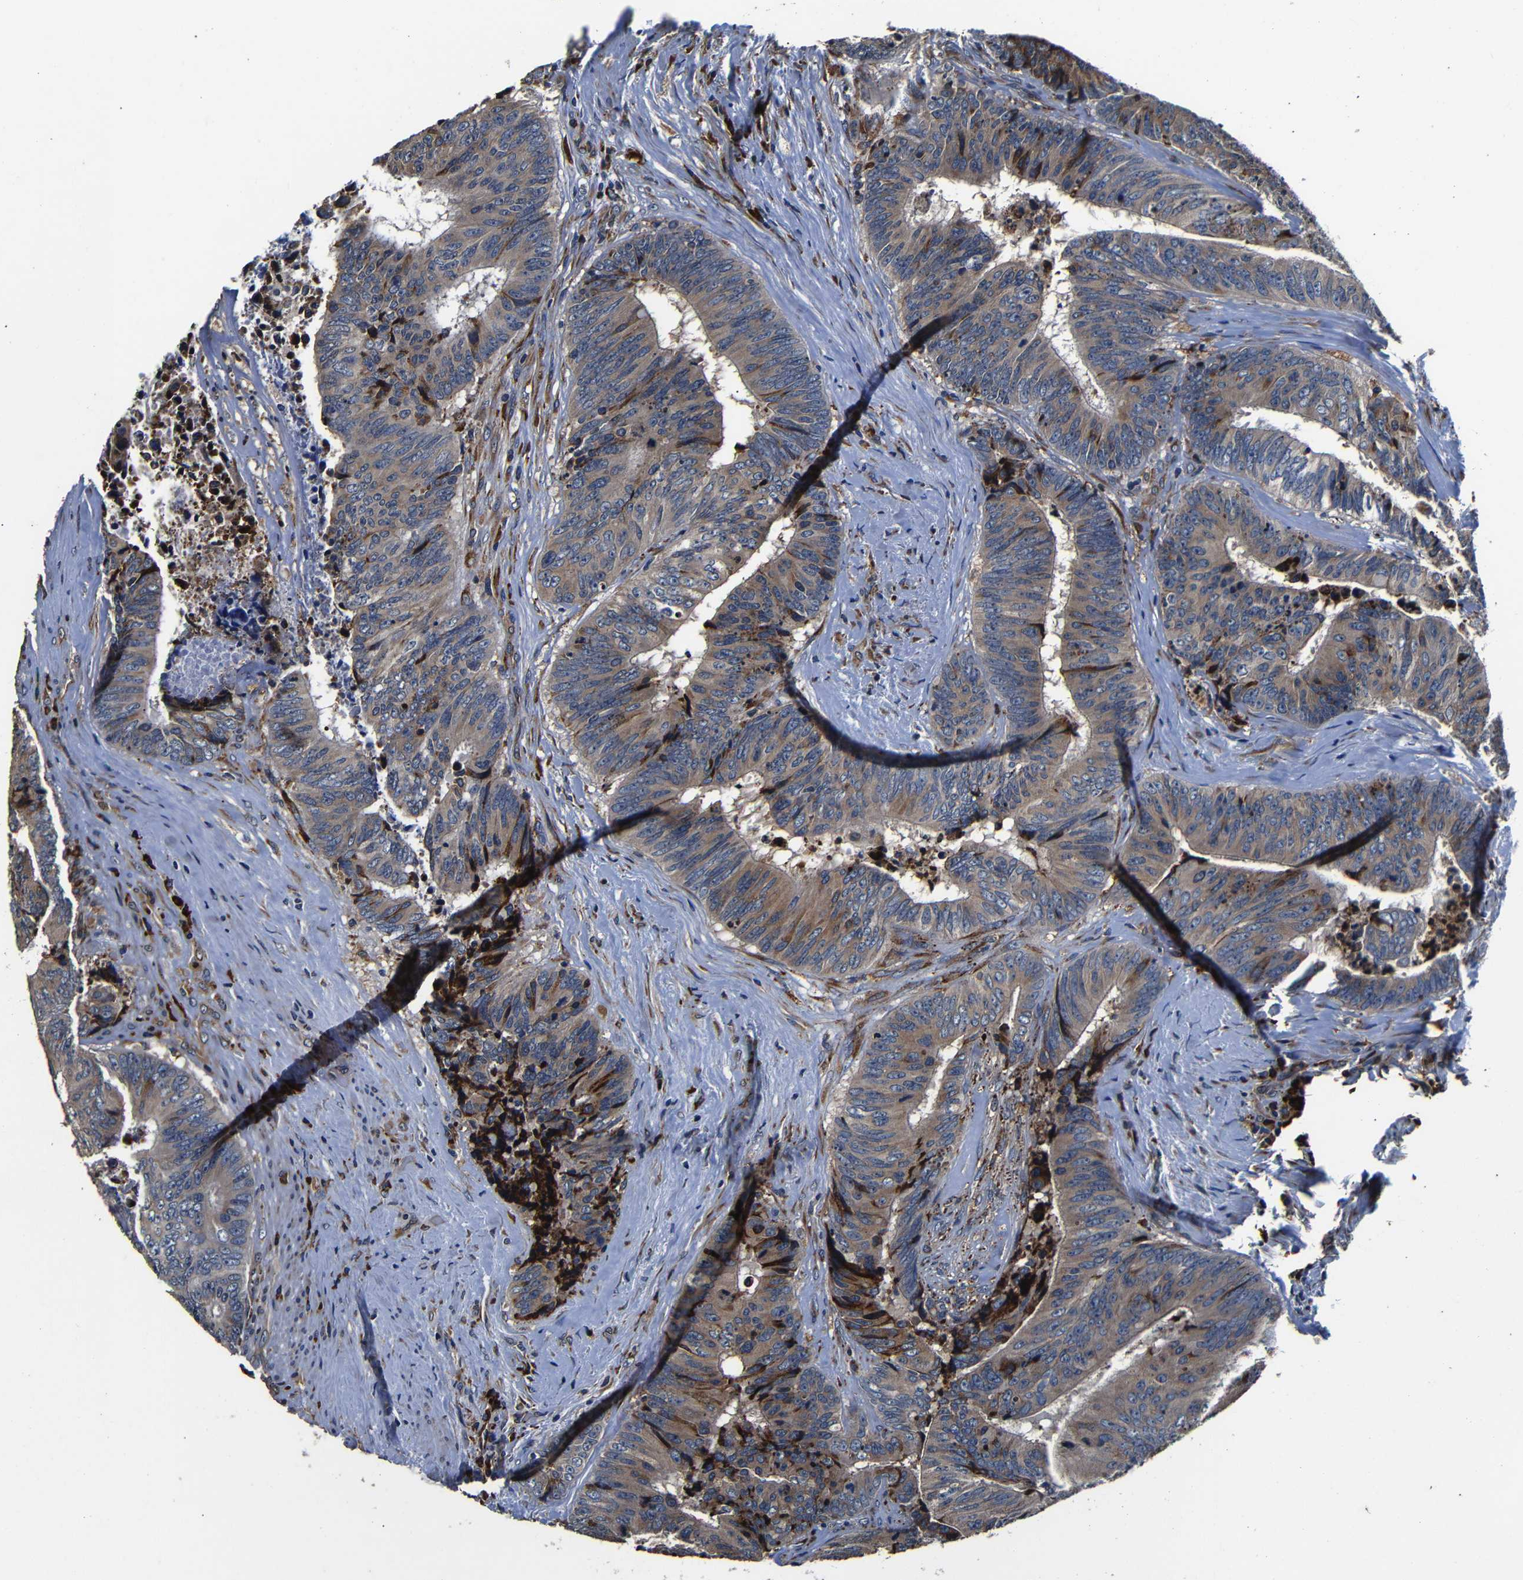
{"staining": {"intensity": "moderate", "quantity": ">75%", "location": "cytoplasmic/membranous"}, "tissue": "colorectal cancer", "cell_type": "Tumor cells", "image_type": "cancer", "snomed": [{"axis": "morphology", "description": "Adenocarcinoma, NOS"}, {"axis": "topography", "description": "Rectum"}], "caption": "An IHC photomicrograph of neoplastic tissue is shown. Protein staining in brown shows moderate cytoplasmic/membranous positivity in adenocarcinoma (colorectal) within tumor cells.", "gene": "SCN9A", "patient": {"sex": "male", "age": 72}}